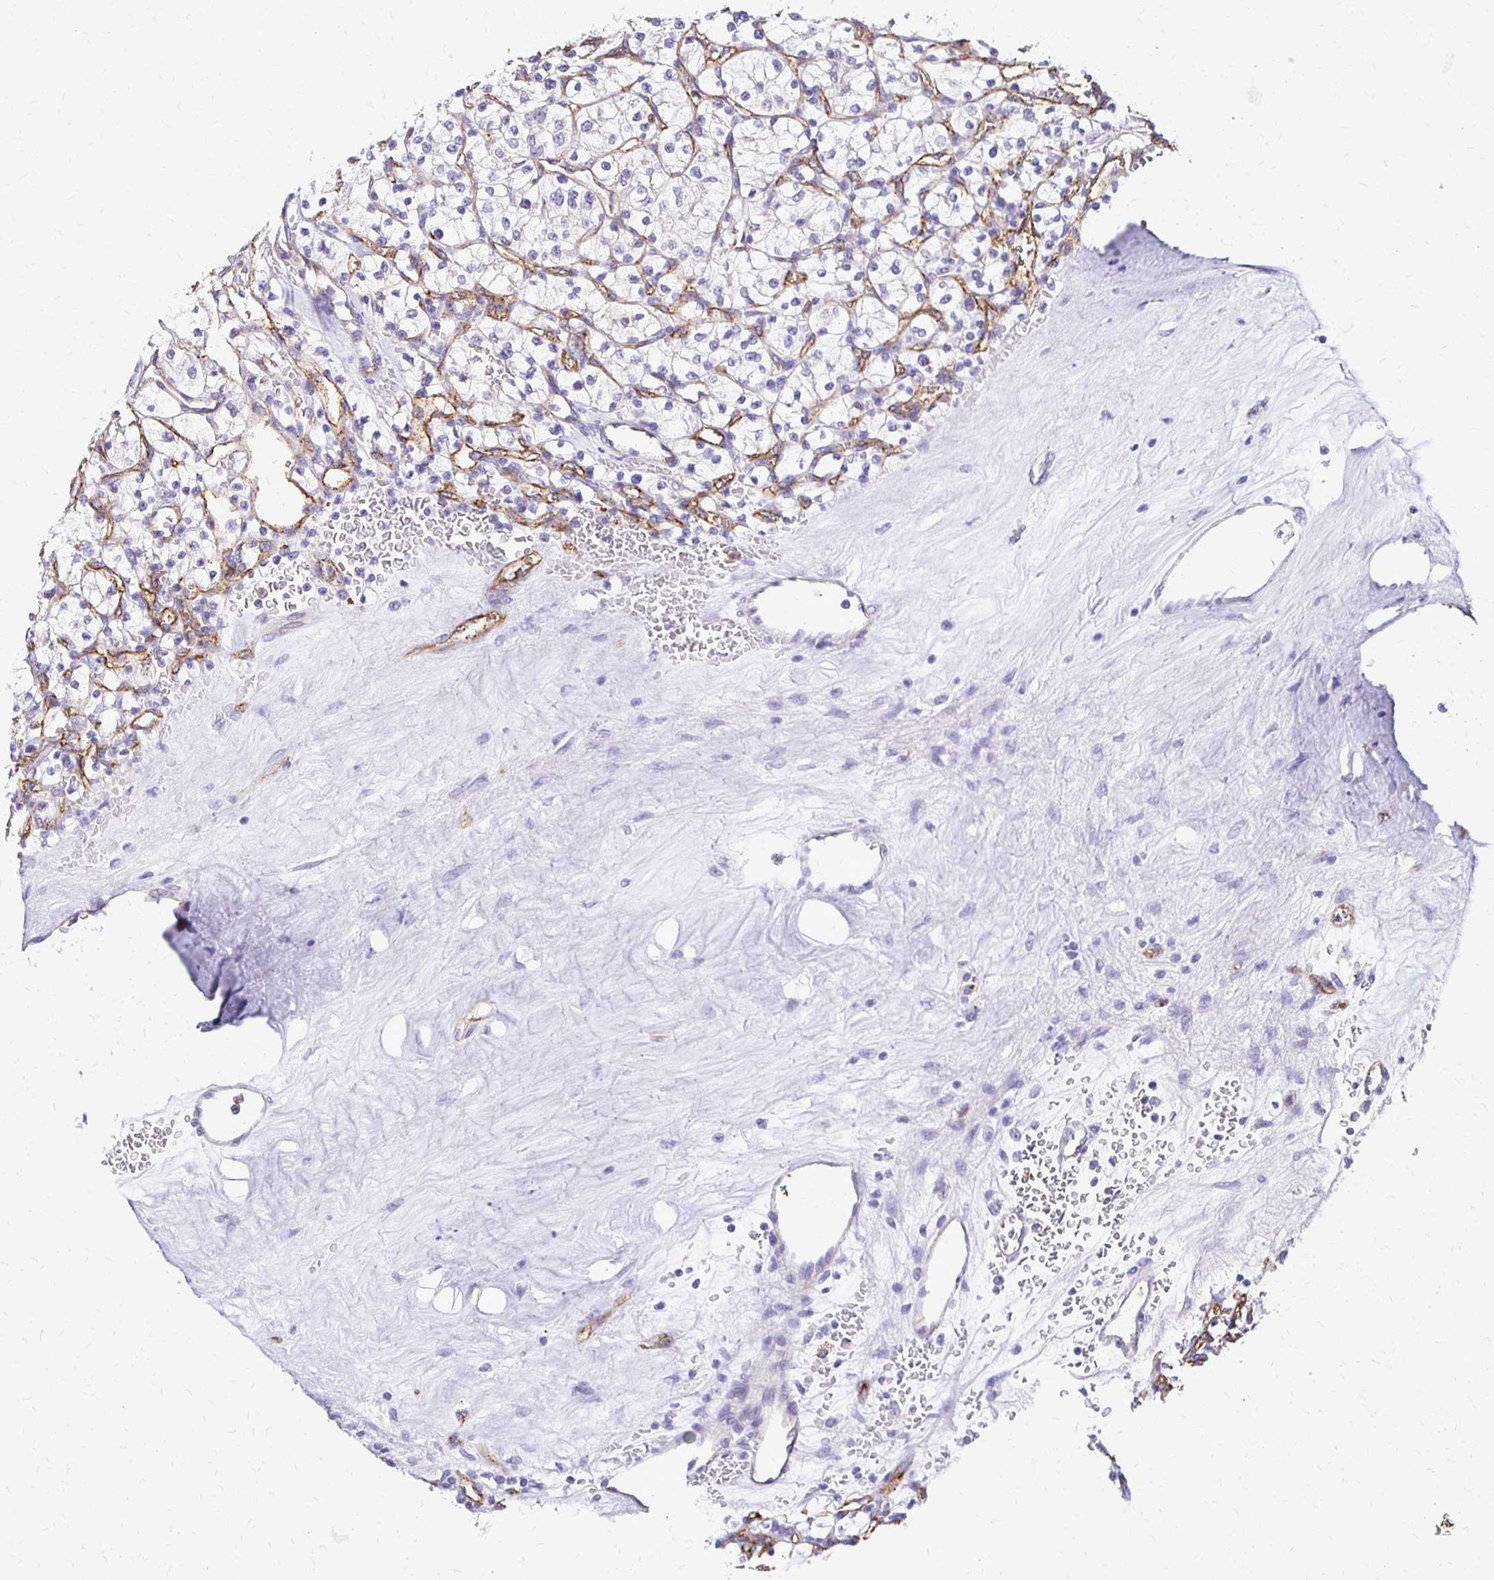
{"staining": {"intensity": "negative", "quantity": "none", "location": "none"}, "tissue": "renal cancer", "cell_type": "Tumor cells", "image_type": "cancer", "snomed": [{"axis": "morphology", "description": "Adenocarcinoma, NOS"}, {"axis": "topography", "description": "Kidney"}], "caption": "Tumor cells are negative for brown protein staining in adenocarcinoma (renal).", "gene": "TTYH1", "patient": {"sex": "female", "age": 64}}